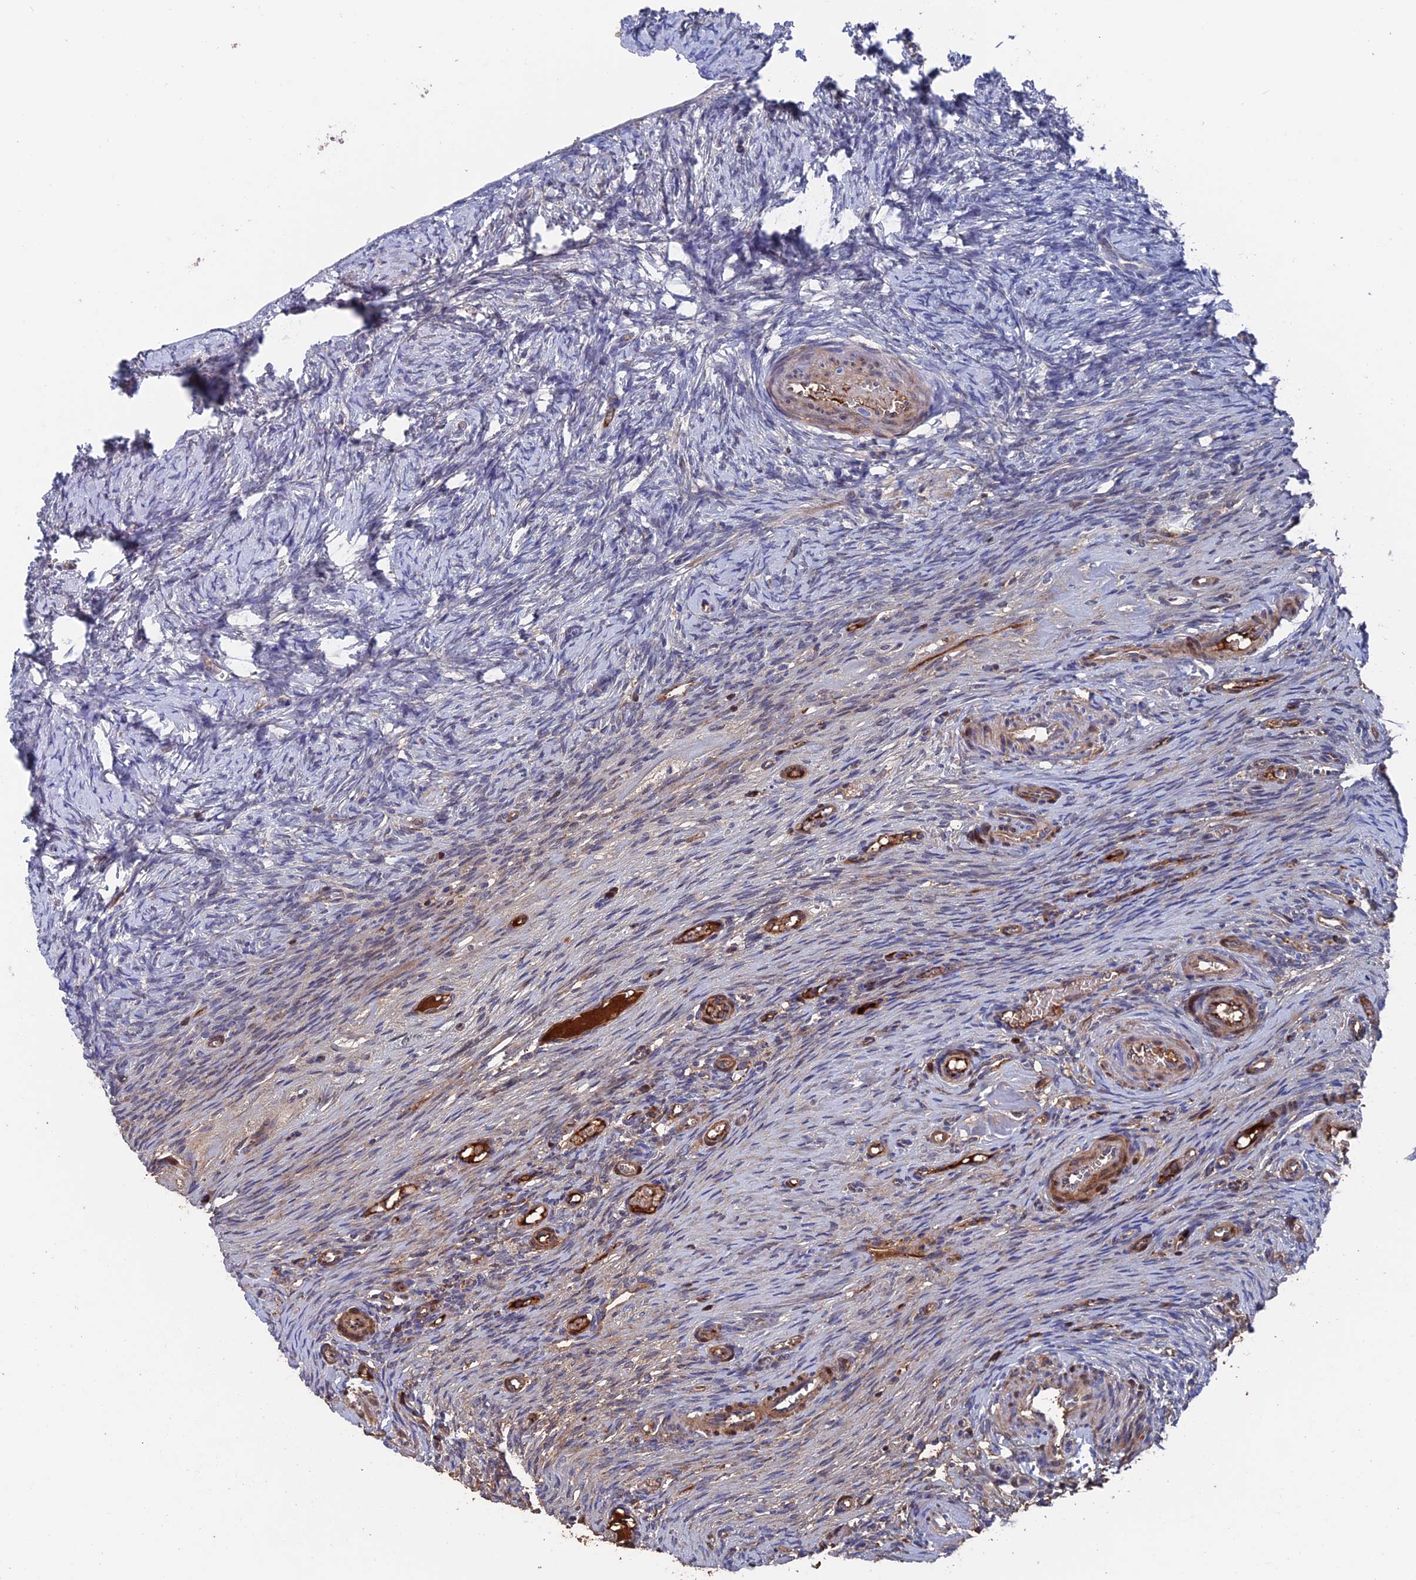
{"staining": {"intensity": "strong", "quantity": "<25%", "location": "cytoplasmic/membranous"}, "tissue": "ovary", "cell_type": "Ovarian stroma cells", "image_type": "normal", "snomed": [{"axis": "morphology", "description": "Adenocarcinoma, NOS"}, {"axis": "topography", "description": "Endometrium"}], "caption": "Strong cytoplasmic/membranous protein staining is seen in about <25% of ovarian stroma cells in ovary.", "gene": "HPF1", "patient": {"sex": "female", "age": 32}}